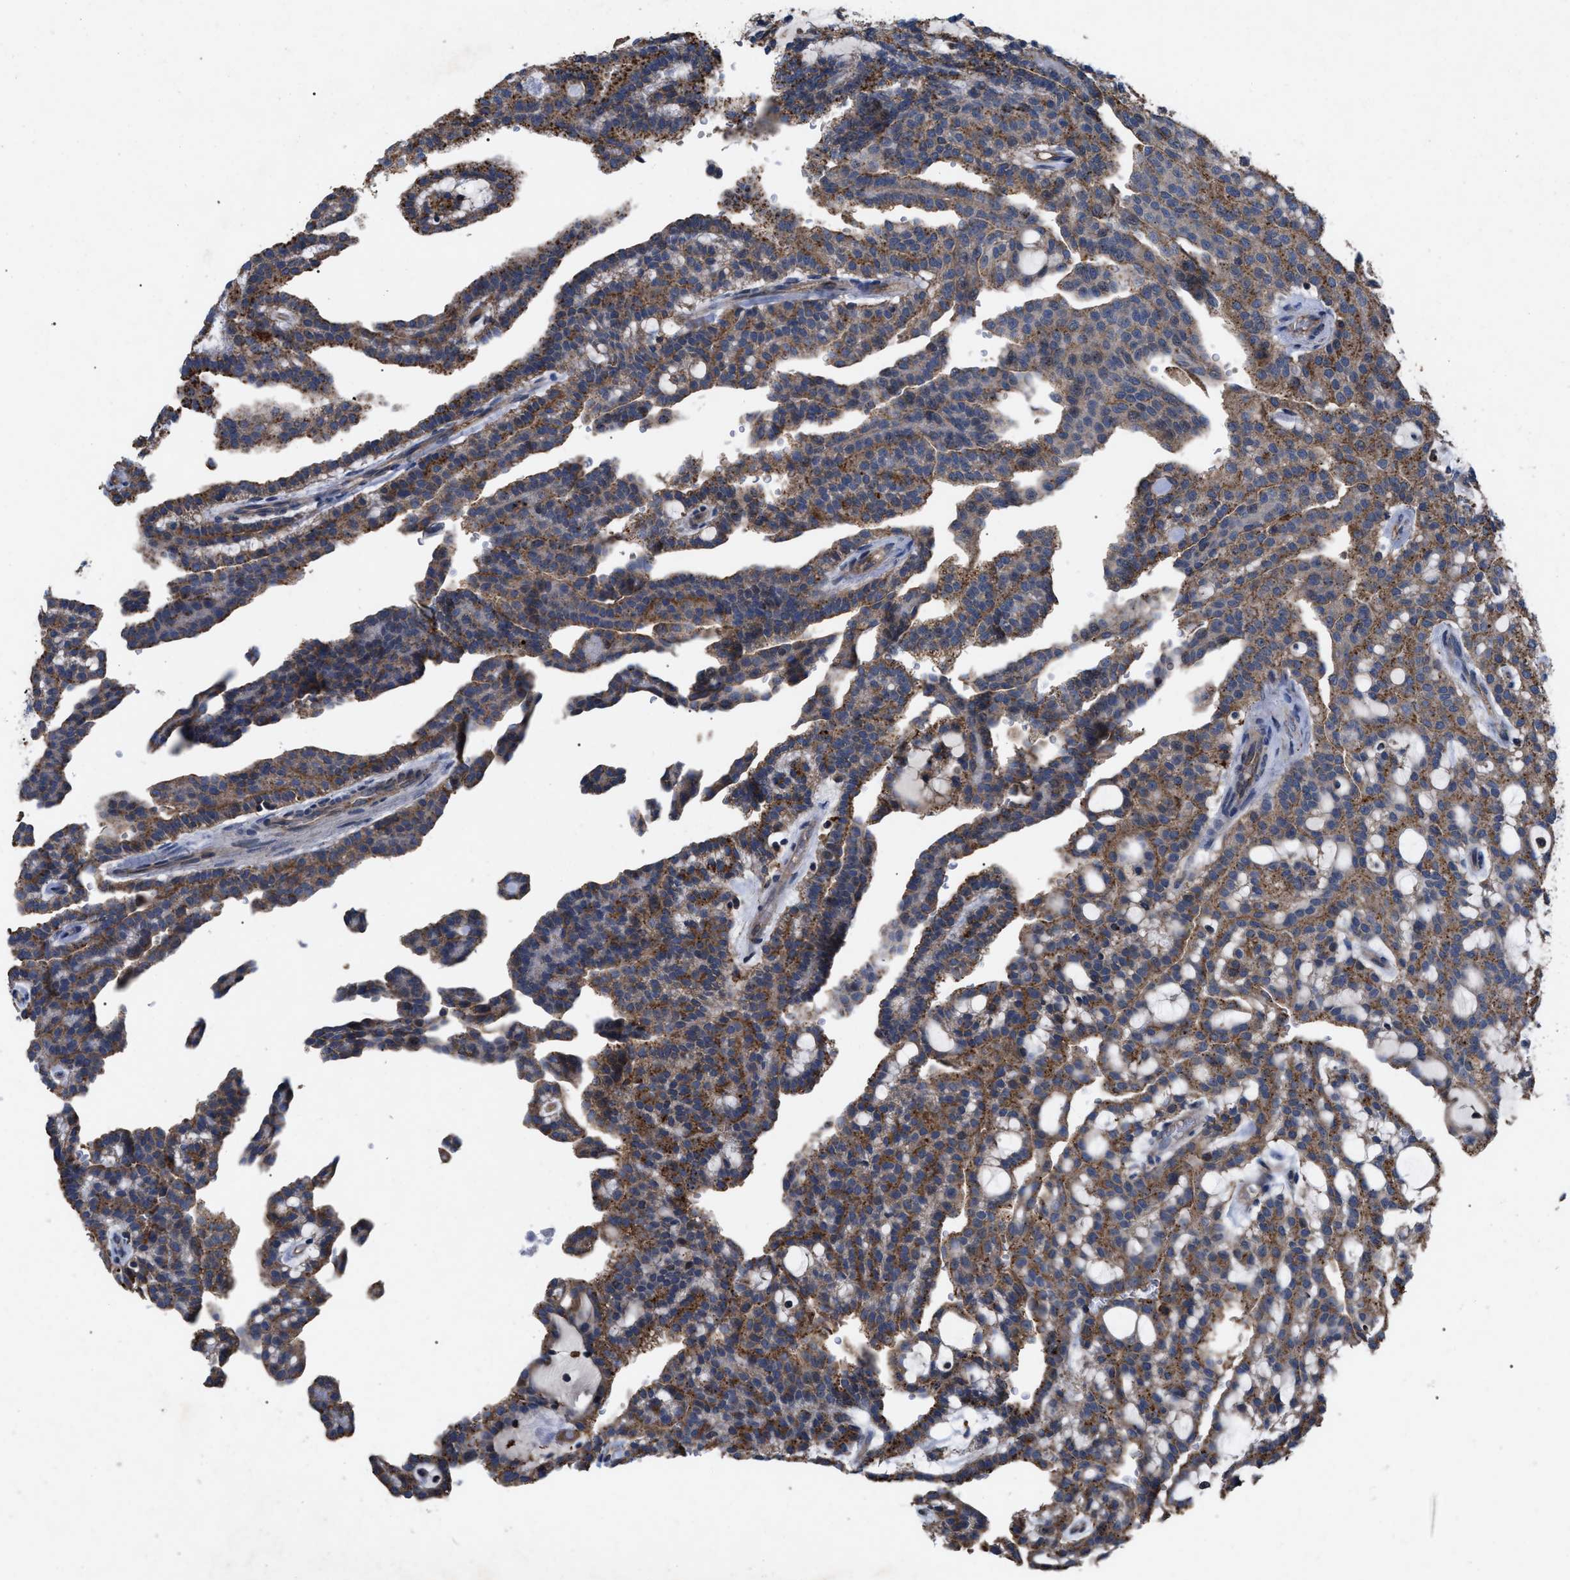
{"staining": {"intensity": "moderate", "quantity": ">75%", "location": "cytoplasmic/membranous"}, "tissue": "renal cancer", "cell_type": "Tumor cells", "image_type": "cancer", "snomed": [{"axis": "morphology", "description": "Adenocarcinoma, NOS"}, {"axis": "topography", "description": "Kidney"}], "caption": "Immunohistochemistry of renal cancer exhibits medium levels of moderate cytoplasmic/membranous expression in approximately >75% of tumor cells.", "gene": "FAM171A2", "patient": {"sex": "male", "age": 63}}